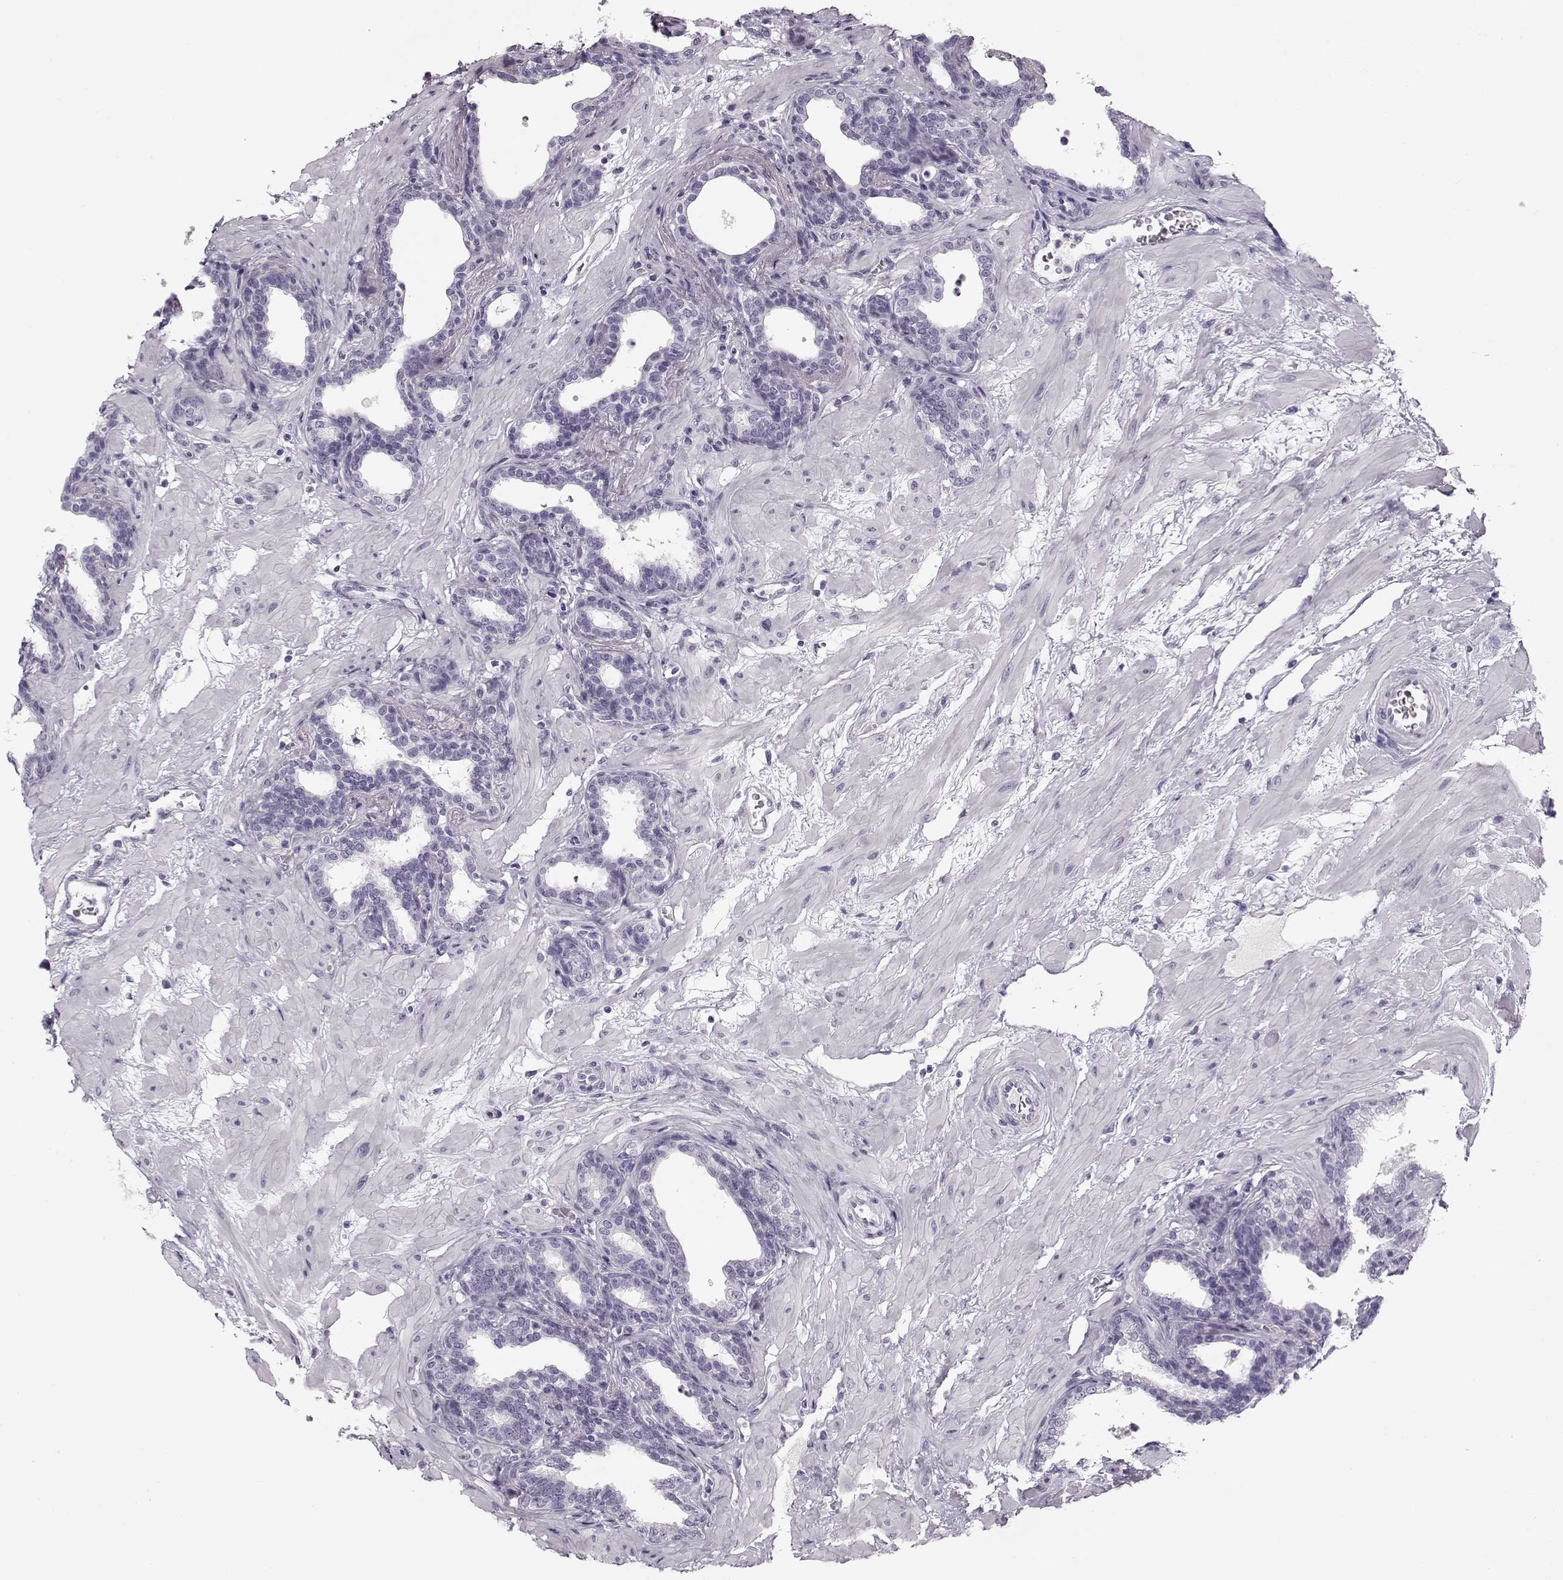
{"staining": {"intensity": "negative", "quantity": "none", "location": "none"}, "tissue": "prostate", "cell_type": "Glandular cells", "image_type": "normal", "snomed": [{"axis": "morphology", "description": "Normal tissue, NOS"}, {"axis": "topography", "description": "Prostate"}], "caption": "Immunohistochemistry (IHC) micrograph of unremarkable prostate stained for a protein (brown), which shows no expression in glandular cells.", "gene": "PNMT", "patient": {"sex": "male", "age": 37}}